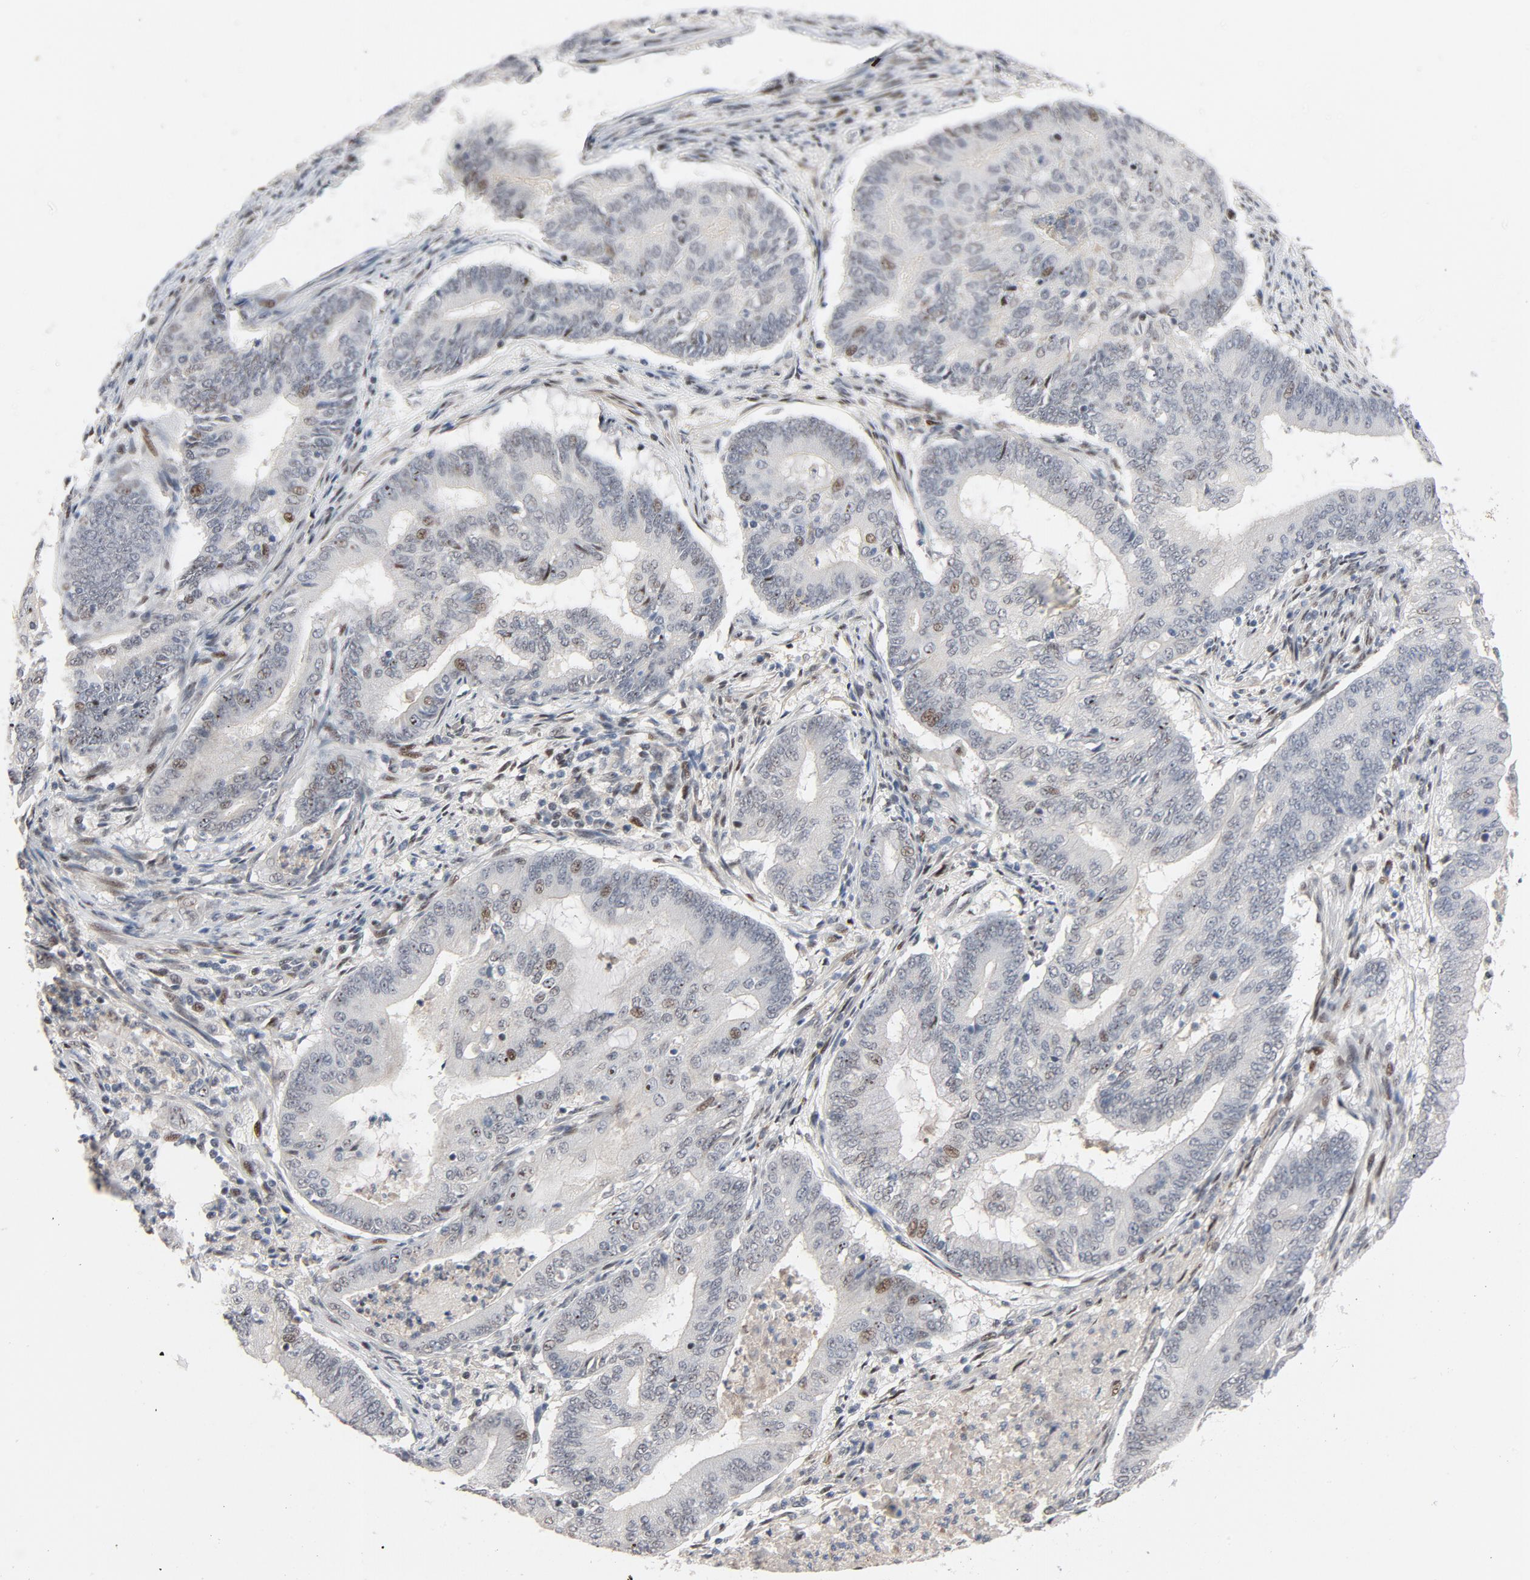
{"staining": {"intensity": "moderate", "quantity": "<25%", "location": "nuclear"}, "tissue": "endometrial cancer", "cell_type": "Tumor cells", "image_type": "cancer", "snomed": [{"axis": "morphology", "description": "Adenocarcinoma, NOS"}, {"axis": "topography", "description": "Endometrium"}], "caption": "This image displays immunohistochemistry (IHC) staining of adenocarcinoma (endometrial), with low moderate nuclear expression in approximately <25% of tumor cells.", "gene": "FSCB", "patient": {"sex": "female", "age": 63}}